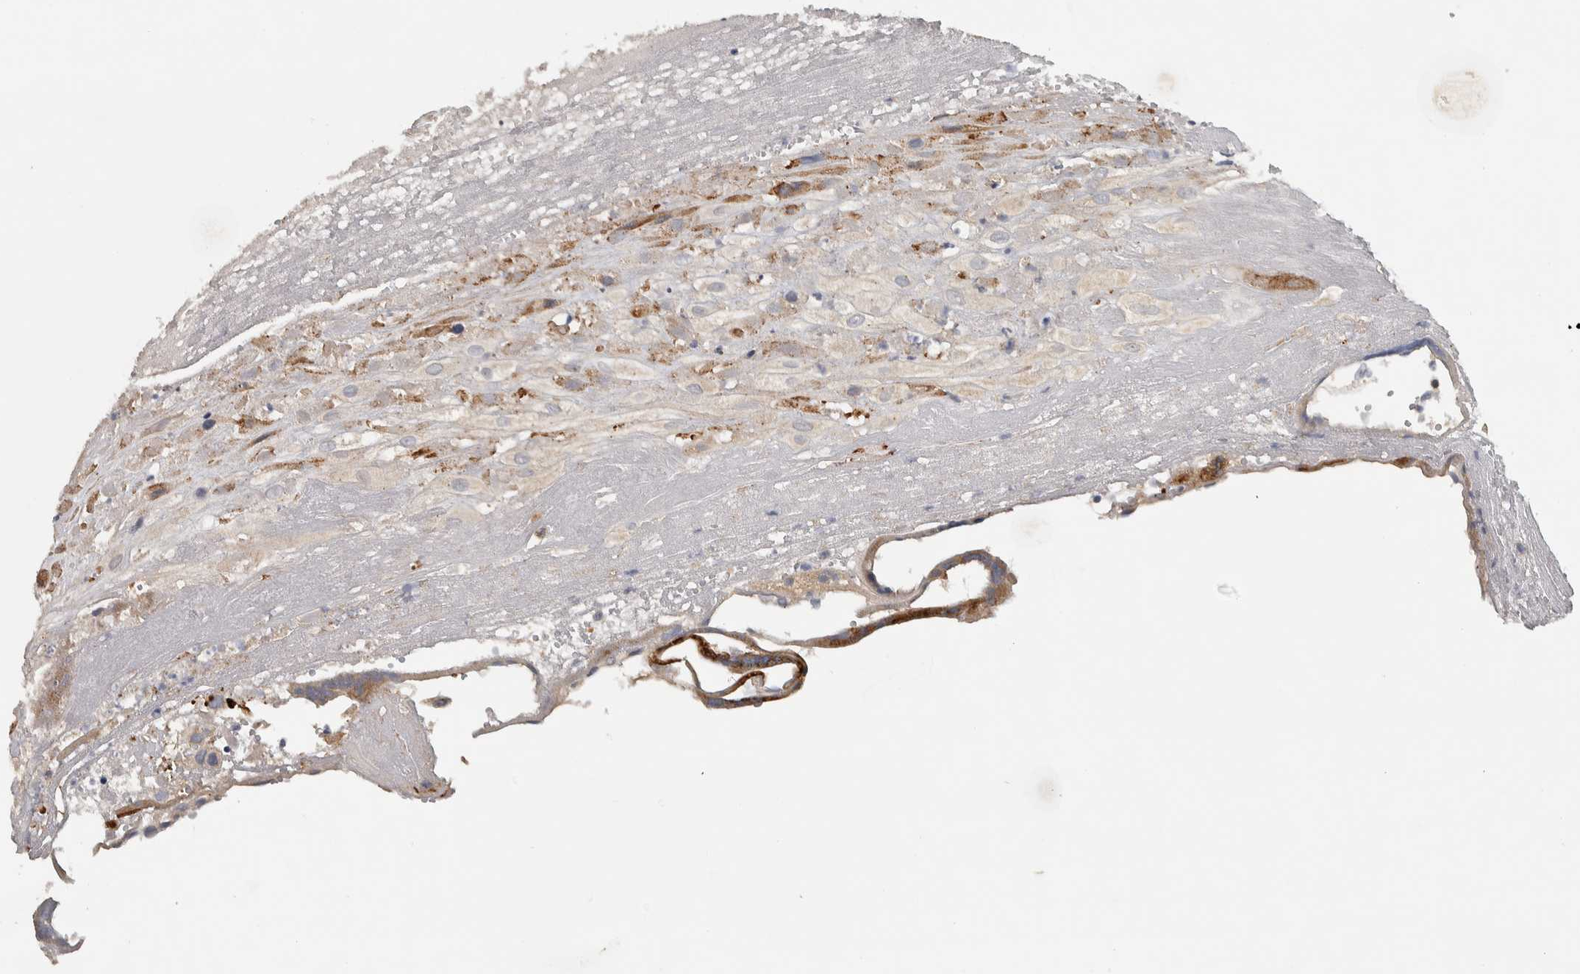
{"staining": {"intensity": "weak", "quantity": "<25%", "location": "cytoplasmic/membranous"}, "tissue": "placenta", "cell_type": "Decidual cells", "image_type": "normal", "snomed": [{"axis": "morphology", "description": "Normal tissue, NOS"}, {"axis": "topography", "description": "Placenta"}], "caption": "DAB (3,3'-diaminobenzidine) immunohistochemical staining of normal placenta shows no significant staining in decidual cells. (DAB (3,3'-diaminobenzidine) immunohistochemistry with hematoxylin counter stain).", "gene": "ADPRM", "patient": {"sex": "female", "age": 18}}